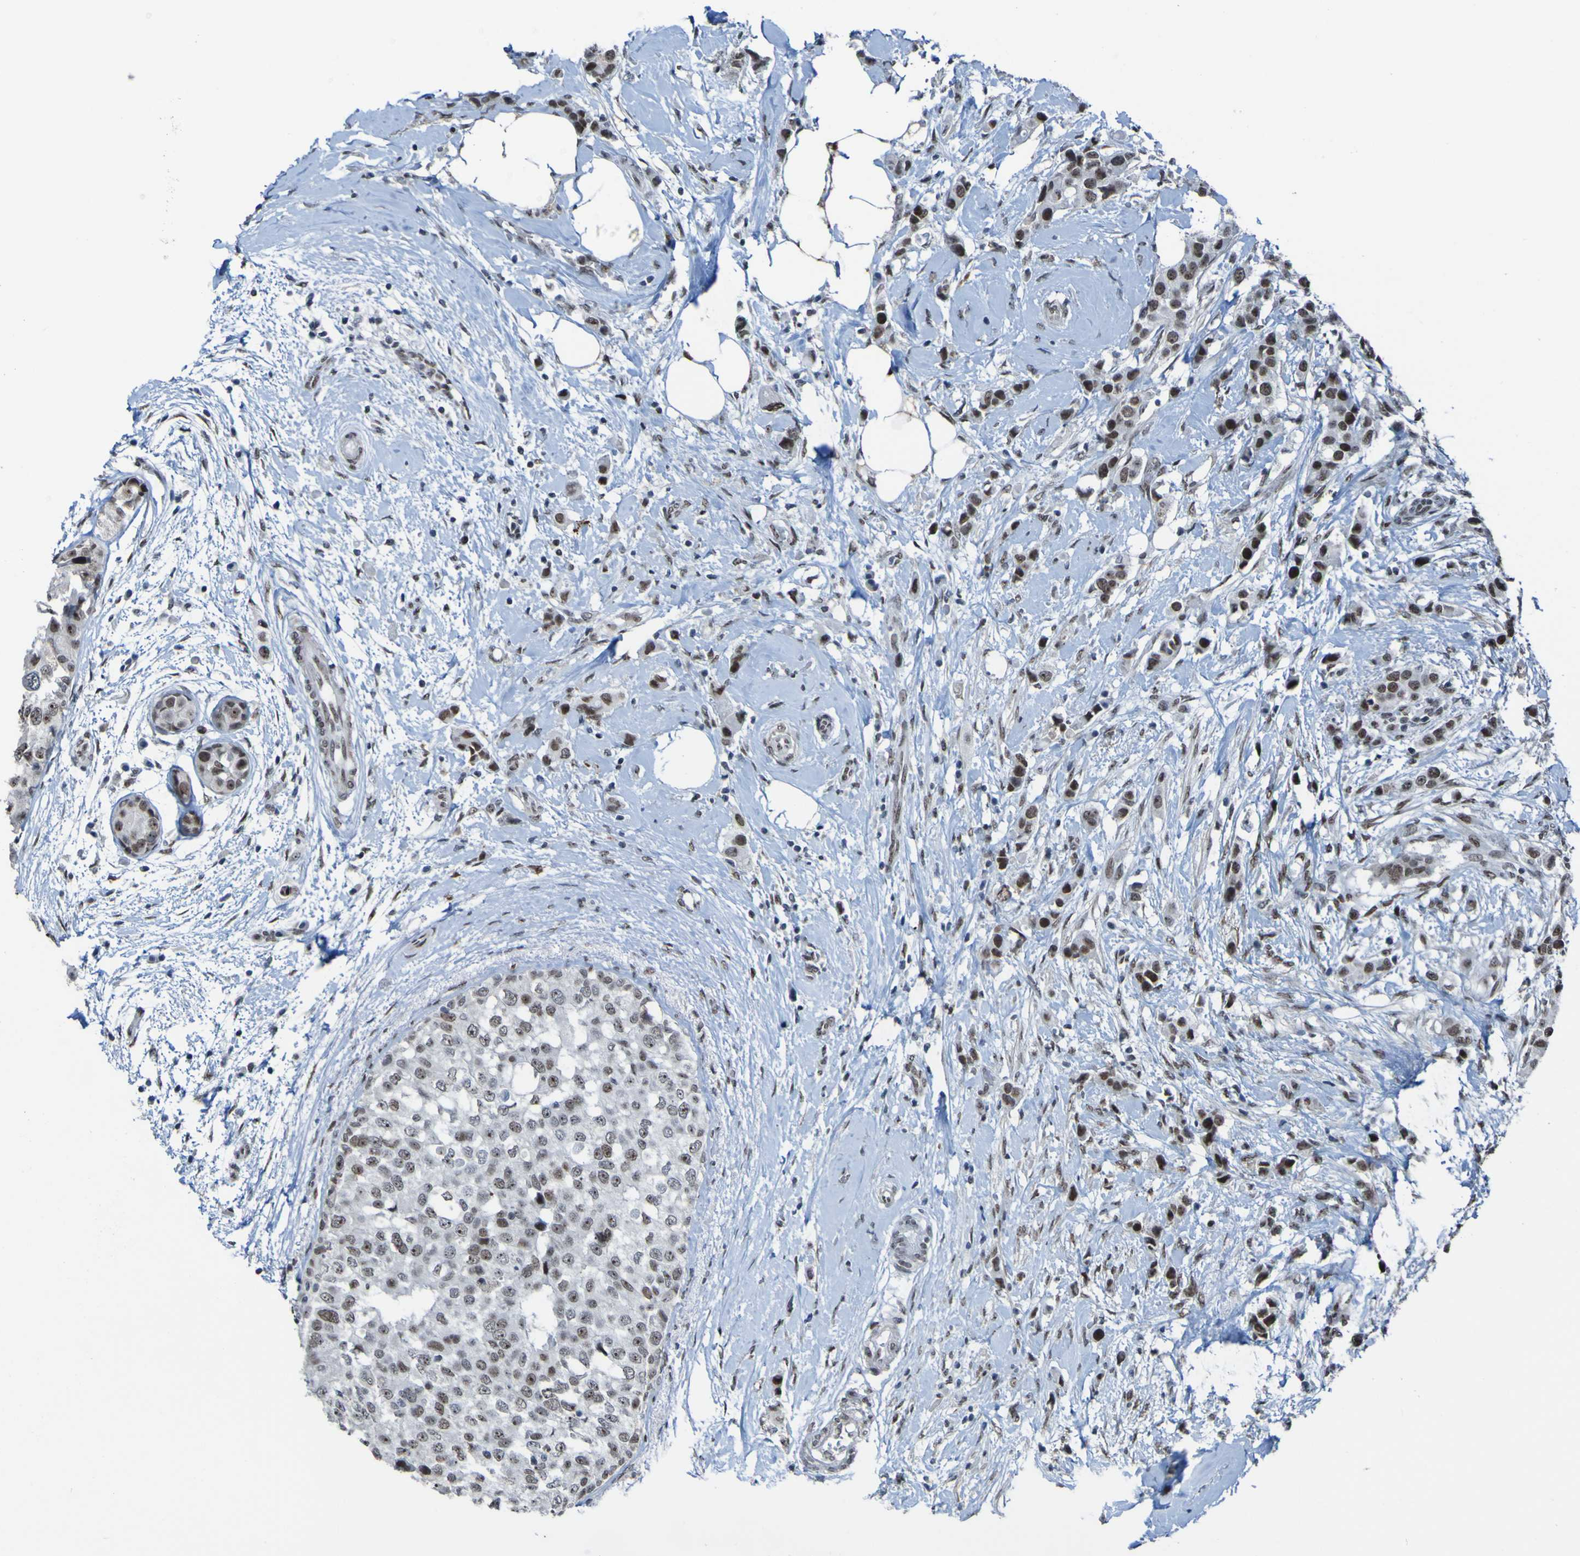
{"staining": {"intensity": "strong", "quantity": ">75%", "location": "nuclear"}, "tissue": "breast cancer", "cell_type": "Tumor cells", "image_type": "cancer", "snomed": [{"axis": "morphology", "description": "Normal tissue, NOS"}, {"axis": "morphology", "description": "Duct carcinoma"}, {"axis": "topography", "description": "Breast"}], "caption": "A brown stain highlights strong nuclear positivity of a protein in breast cancer tumor cells.", "gene": "PHF2", "patient": {"sex": "female", "age": 50}}